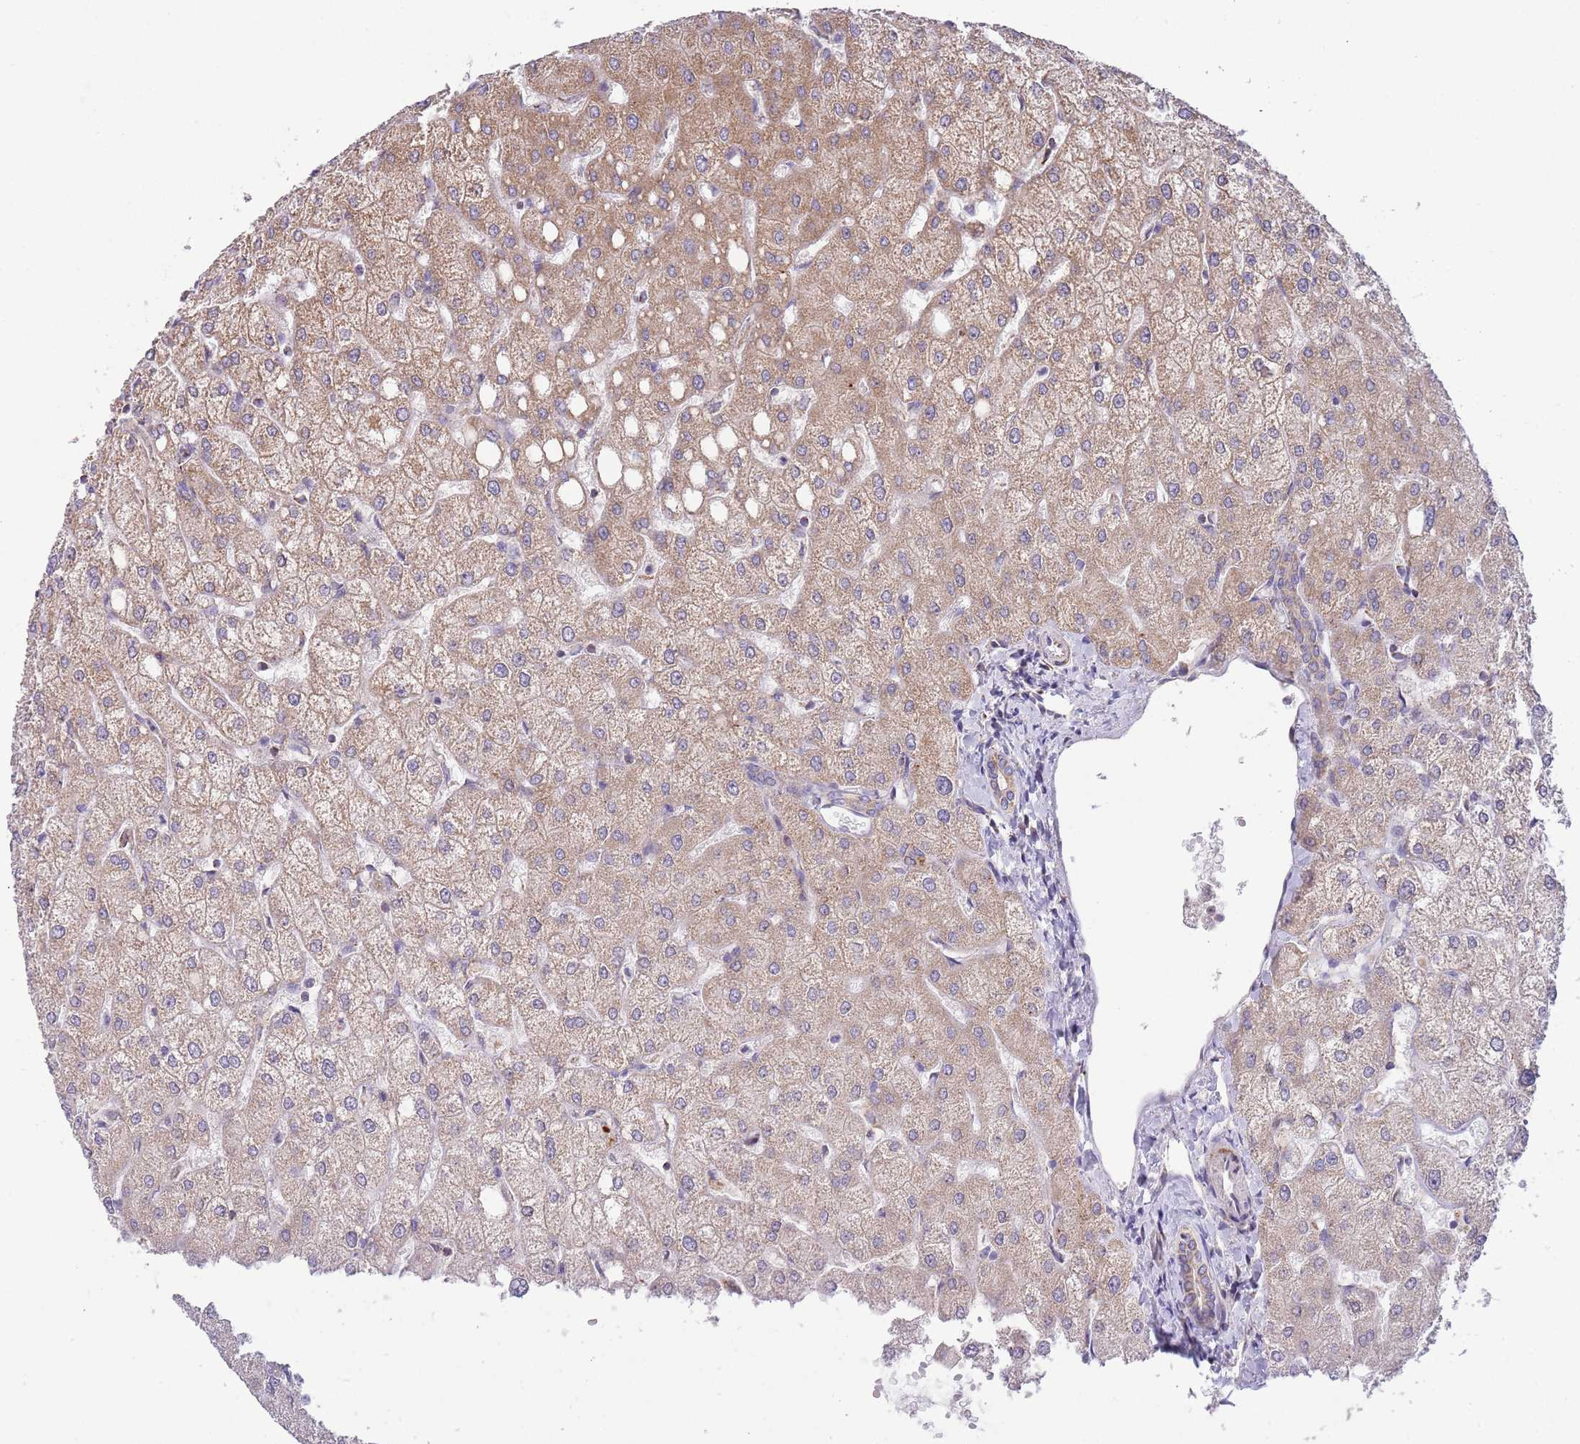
{"staining": {"intensity": "weak", "quantity": "25%-75%", "location": "cytoplasmic/membranous"}, "tissue": "liver", "cell_type": "Cholangiocytes", "image_type": "normal", "snomed": [{"axis": "morphology", "description": "Normal tissue, NOS"}, {"axis": "topography", "description": "Liver"}], "caption": "Brown immunohistochemical staining in benign human liver displays weak cytoplasmic/membranous positivity in approximately 25%-75% of cholangiocytes.", "gene": "VPS16", "patient": {"sex": "female", "age": 54}}